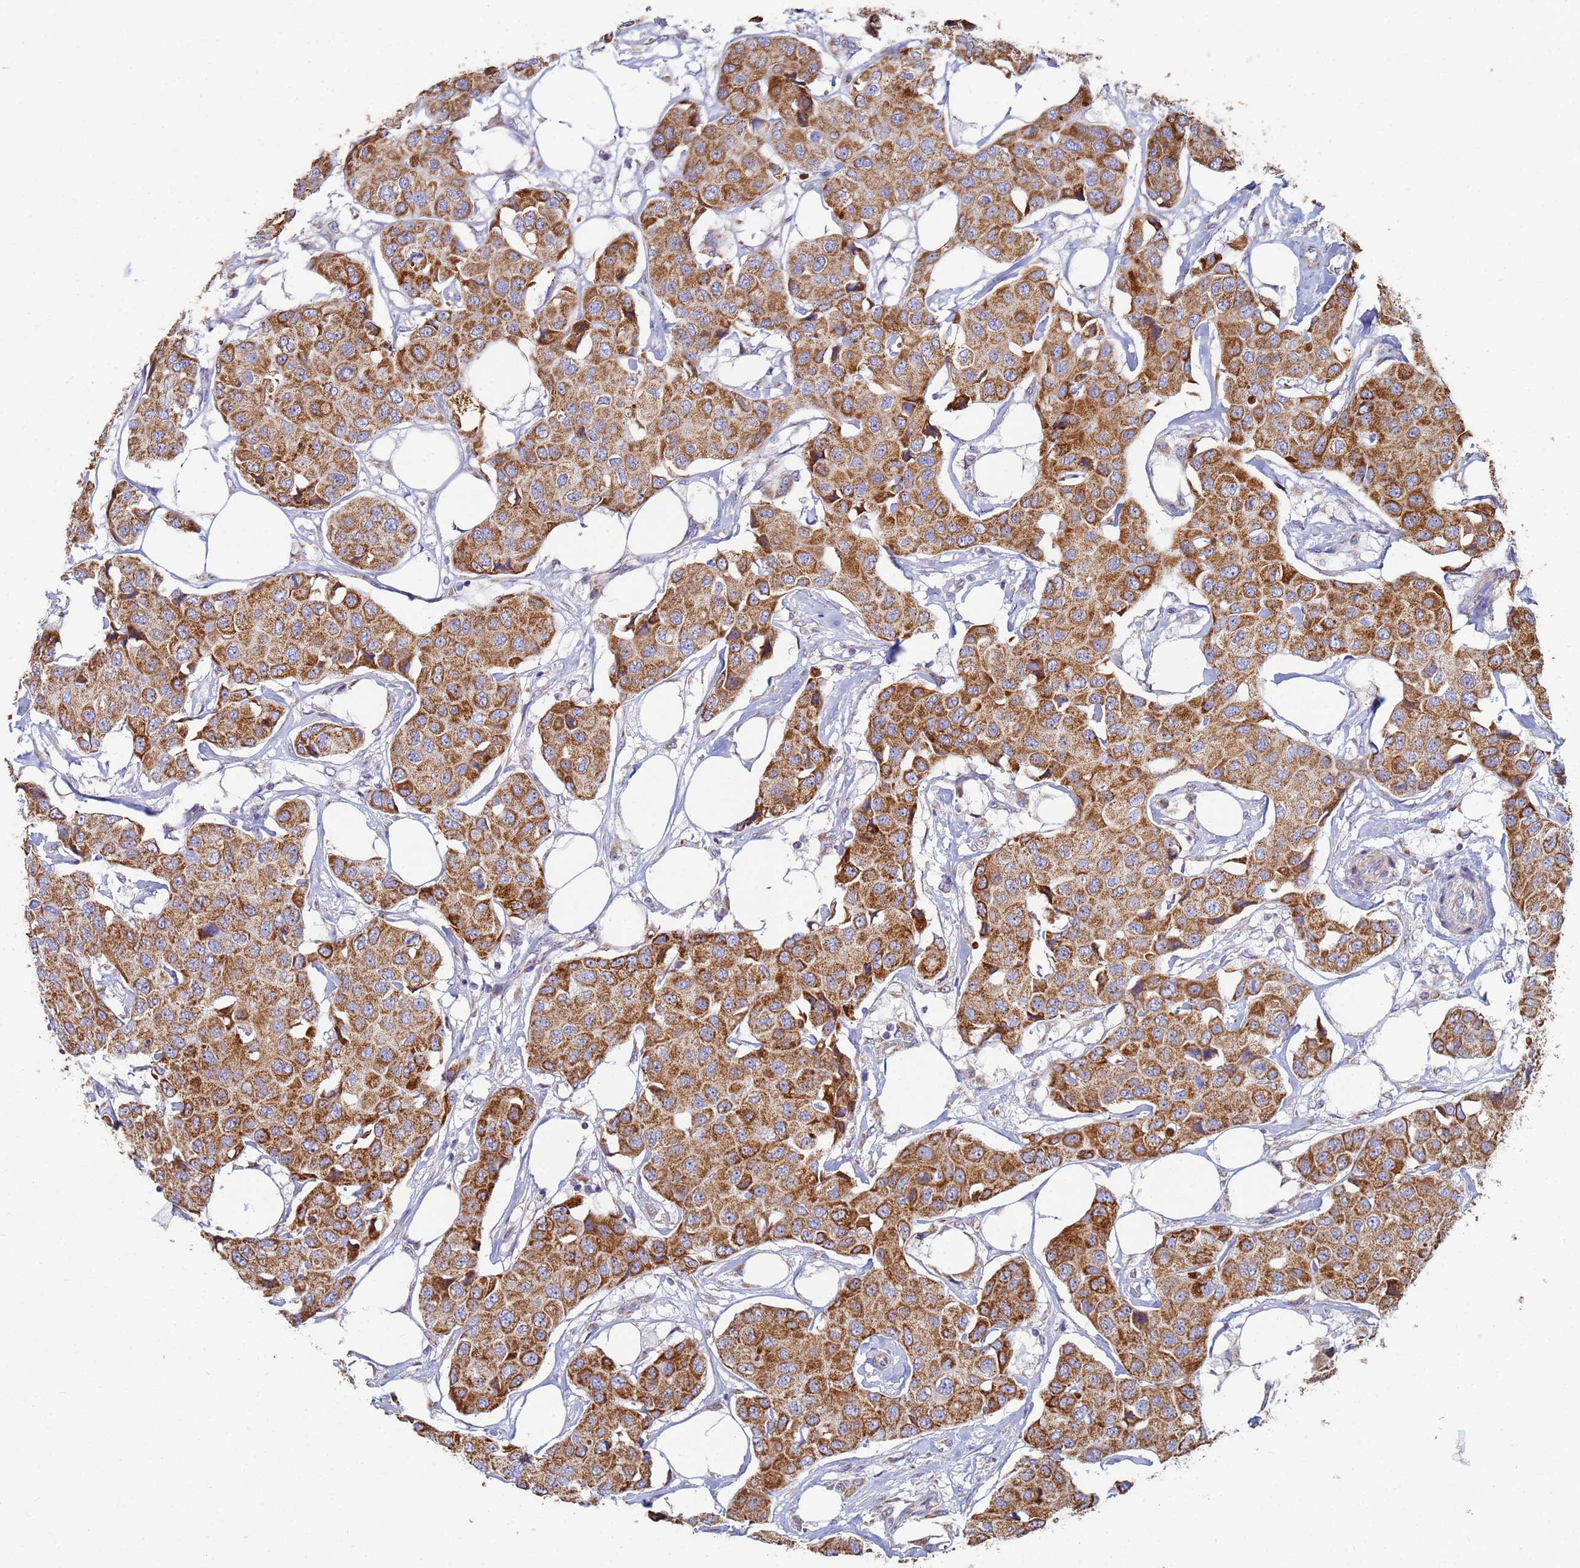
{"staining": {"intensity": "strong", "quantity": ">75%", "location": "cytoplasmic/membranous"}, "tissue": "breast cancer", "cell_type": "Tumor cells", "image_type": "cancer", "snomed": [{"axis": "morphology", "description": "Duct carcinoma"}, {"axis": "topography", "description": "Breast"}], "caption": "This is an image of immunohistochemistry (IHC) staining of invasive ductal carcinoma (breast), which shows strong positivity in the cytoplasmic/membranous of tumor cells.", "gene": "UQCRH", "patient": {"sex": "female", "age": 80}}